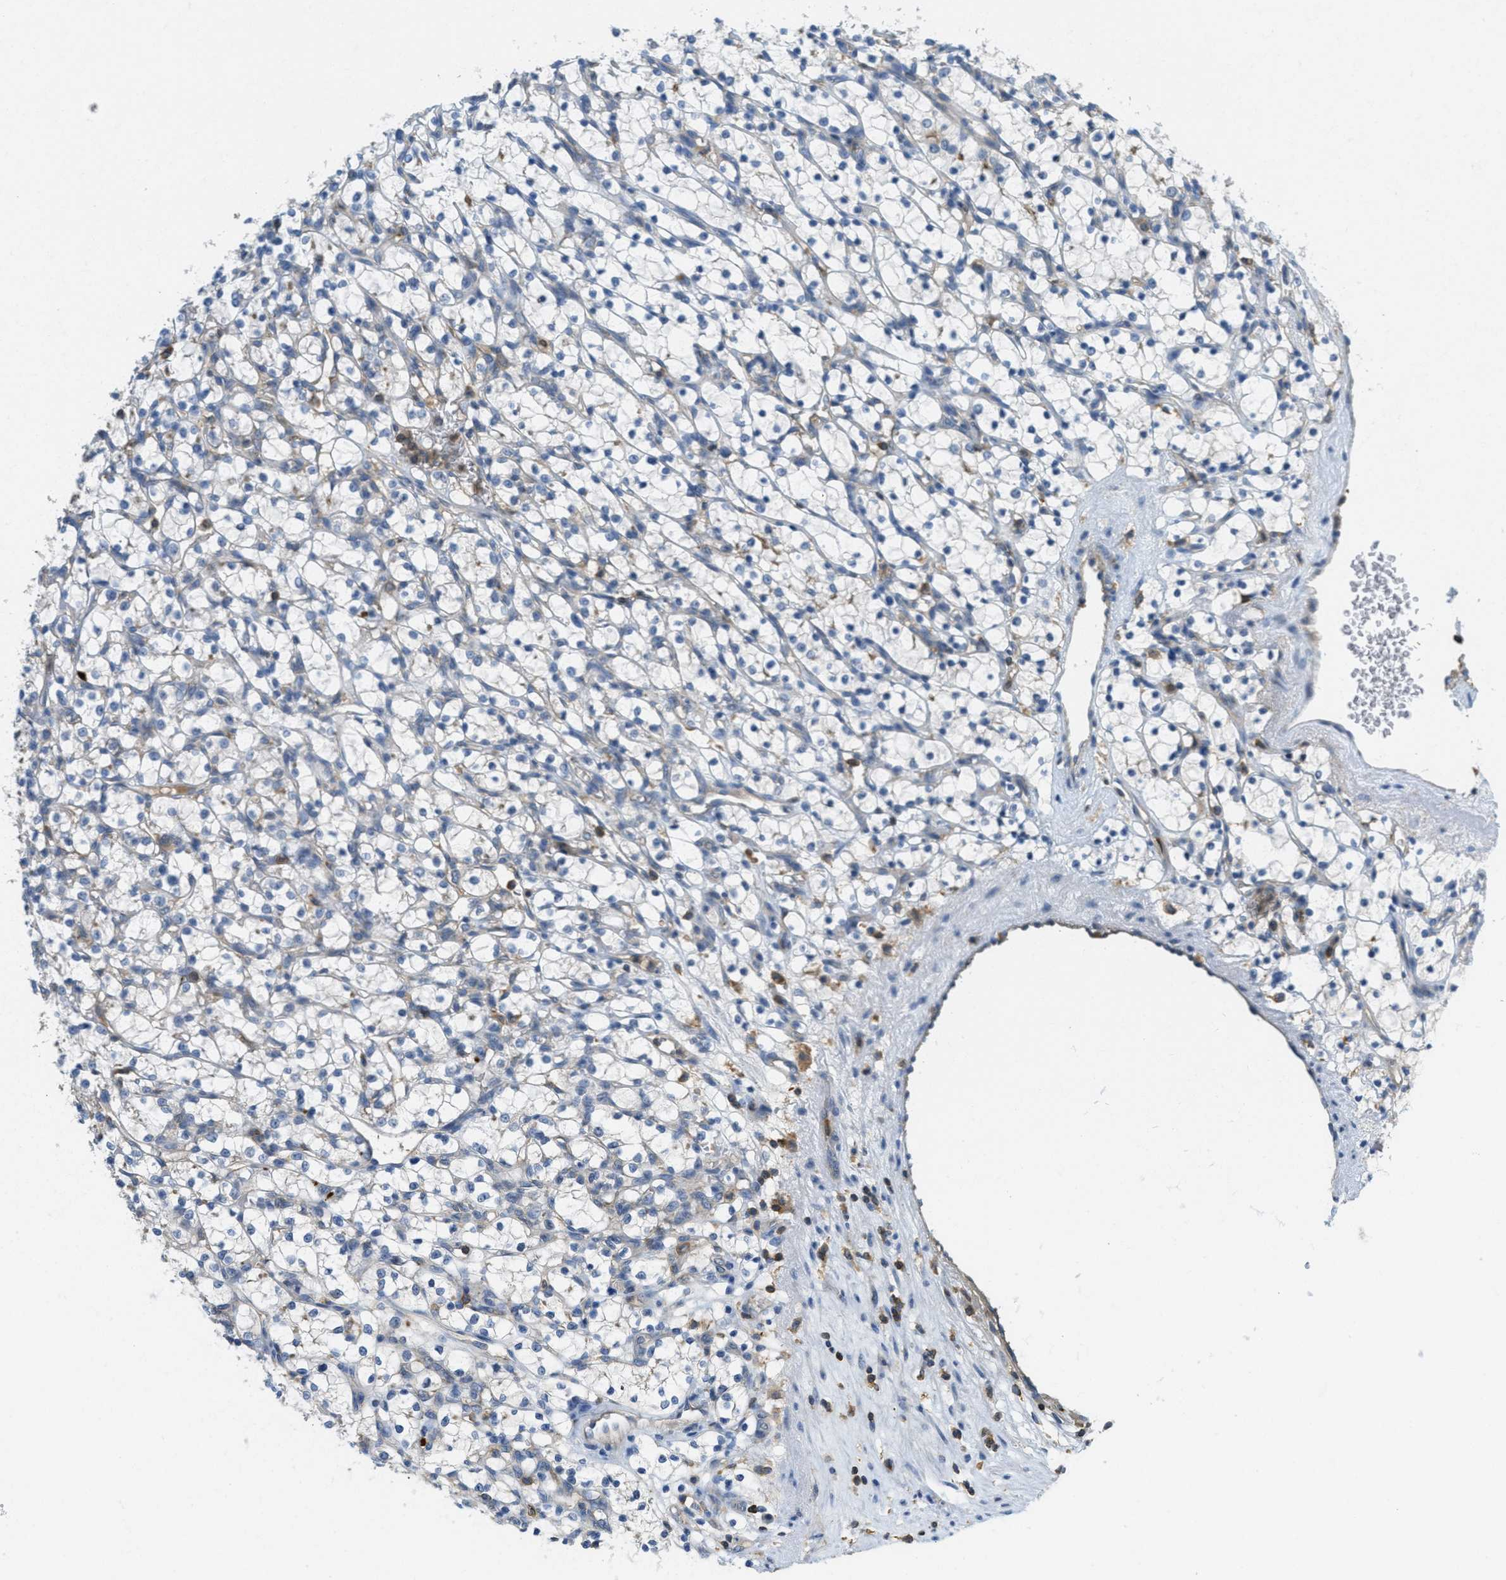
{"staining": {"intensity": "negative", "quantity": "none", "location": "none"}, "tissue": "renal cancer", "cell_type": "Tumor cells", "image_type": "cancer", "snomed": [{"axis": "morphology", "description": "Adenocarcinoma, NOS"}, {"axis": "topography", "description": "Kidney"}], "caption": "IHC histopathology image of neoplastic tissue: adenocarcinoma (renal) stained with DAB exhibits no significant protein positivity in tumor cells. (Immunohistochemistry (ihc), brightfield microscopy, high magnification).", "gene": "GRIK2", "patient": {"sex": "female", "age": 69}}